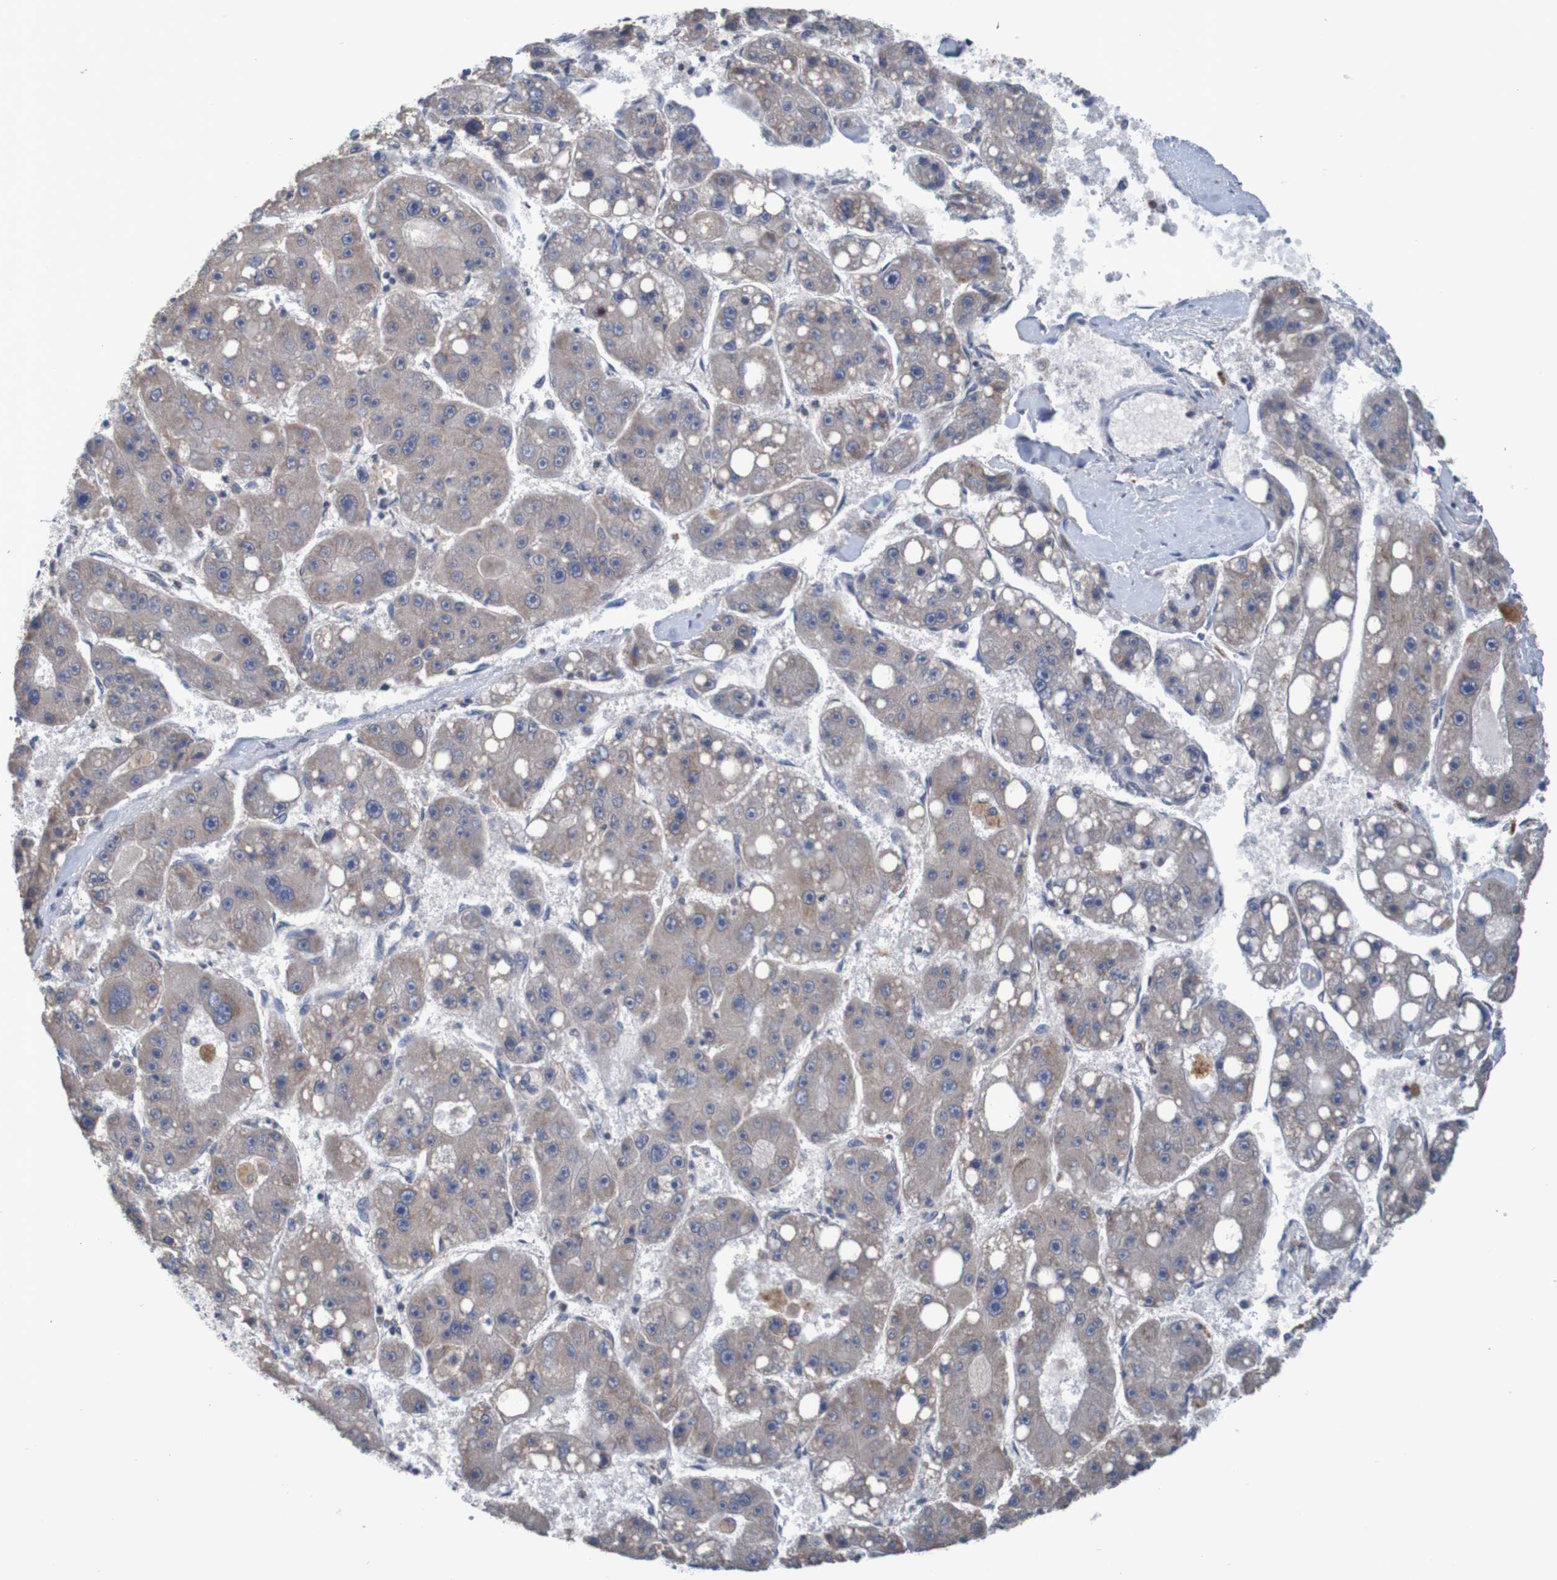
{"staining": {"intensity": "weak", "quantity": ">75%", "location": "cytoplasmic/membranous"}, "tissue": "liver cancer", "cell_type": "Tumor cells", "image_type": "cancer", "snomed": [{"axis": "morphology", "description": "Carcinoma, Hepatocellular, NOS"}, {"axis": "topography", "description": "Liver"}], "caption": "A brown stain shows weak cytoplasmic/membranous staining of a protein in liver cancer tumor cells. The protein is shown in brown color, while the nuclei are stained blue.", "gene": "LTA", "patient": {"sex": "female", "age": 61}}